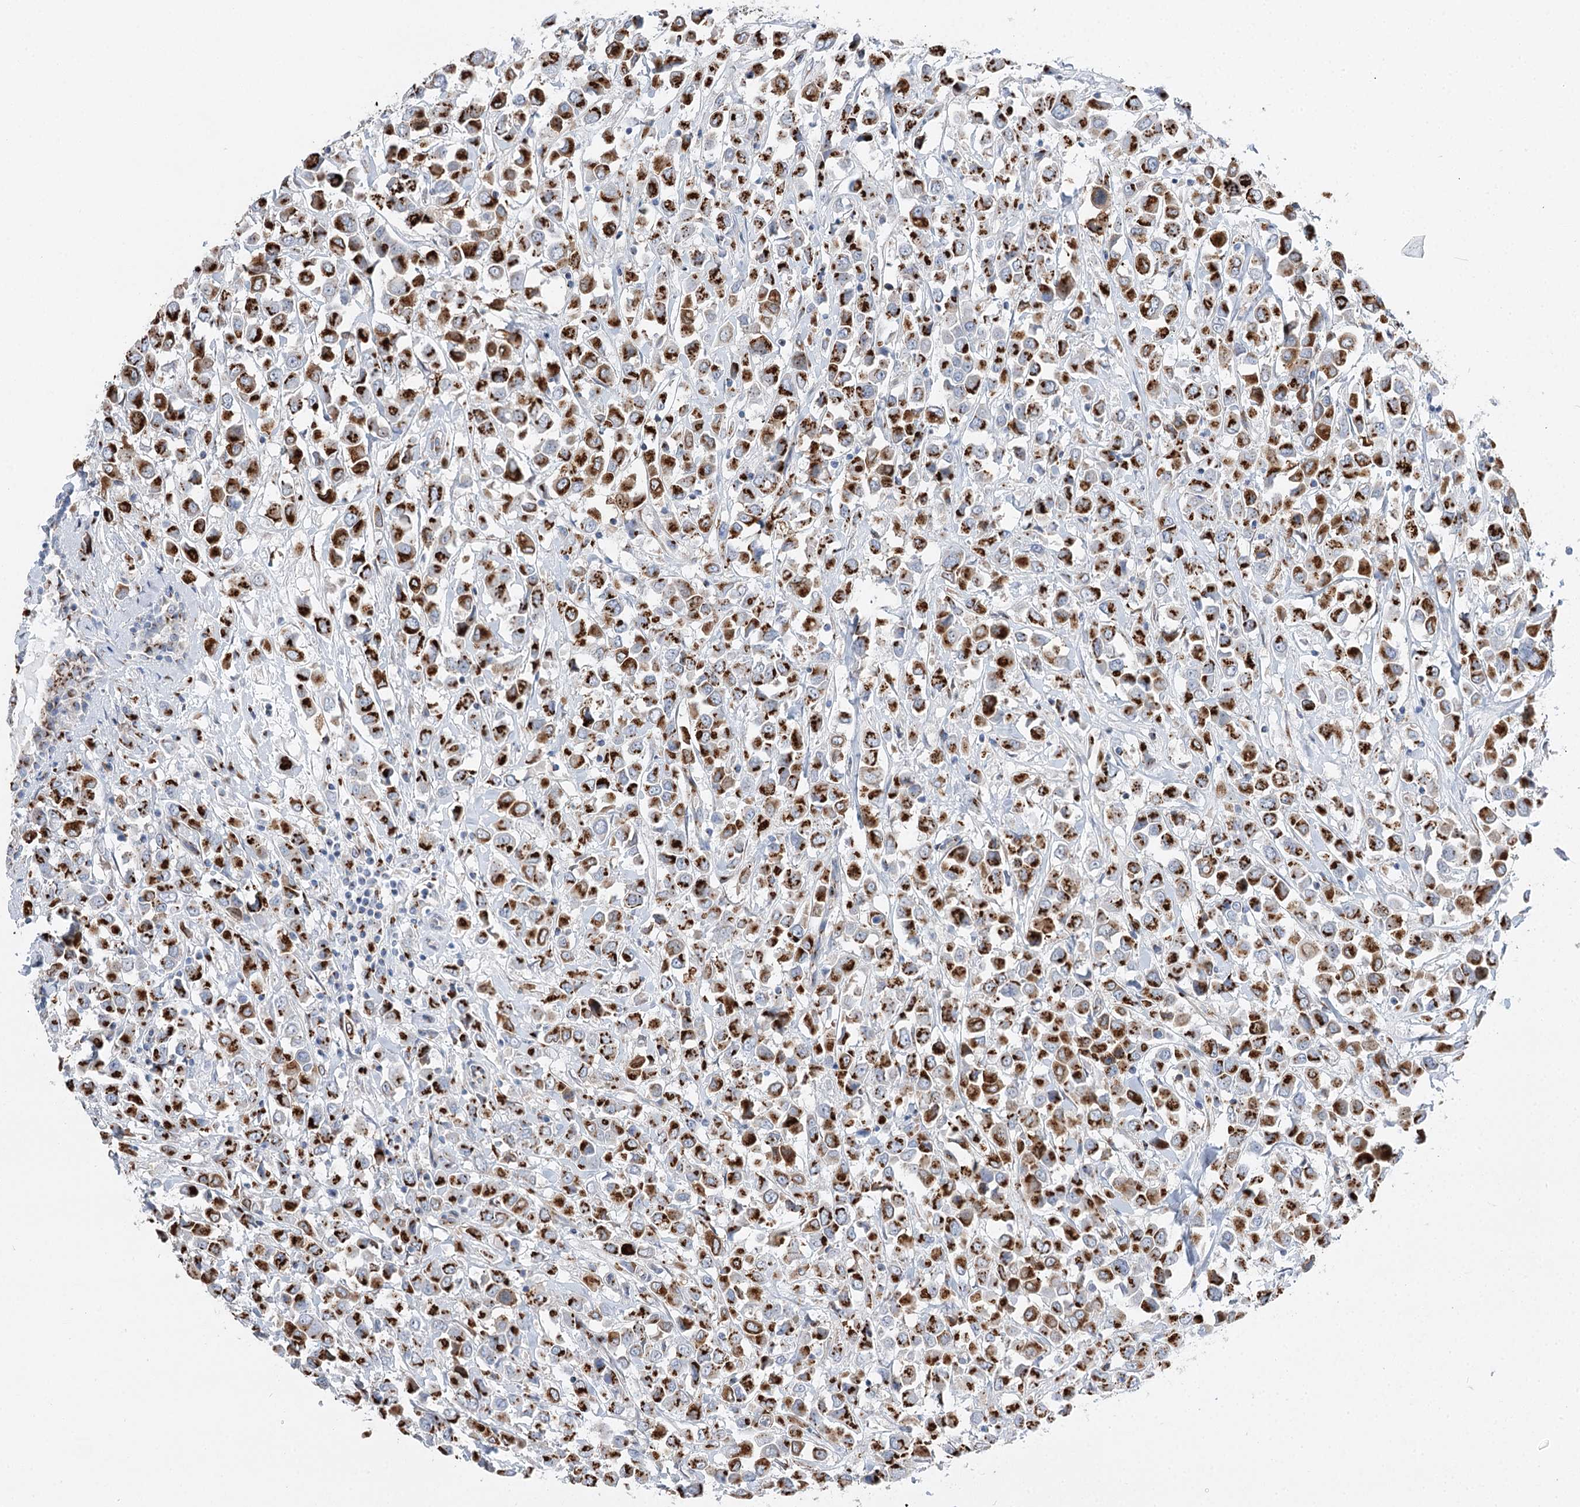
{"staining": {"intensity": "strong", "quantity": ">75%", "location": "cytoplasmic/membranous"}, "tissue": "breast cancer", "cell_type": "Tumor cells", "image_type": "cancer", "snomed": [{"axis": "morphology", "description": "Duct carcinoma"}, {"axis": "topography", "description": "Breast"}], "caption": "Immunohistochemical staining of human invasive ductal carcinoma (breast) shows high levels of strong cytoplasmic/membranous protein expression in approximately >75% of tumor cells. The protein of interest is shown in brown color, while the nuclei are stained blue.", "gene": "TMEM165", "patient": {"sex": "female", "age": 61}}